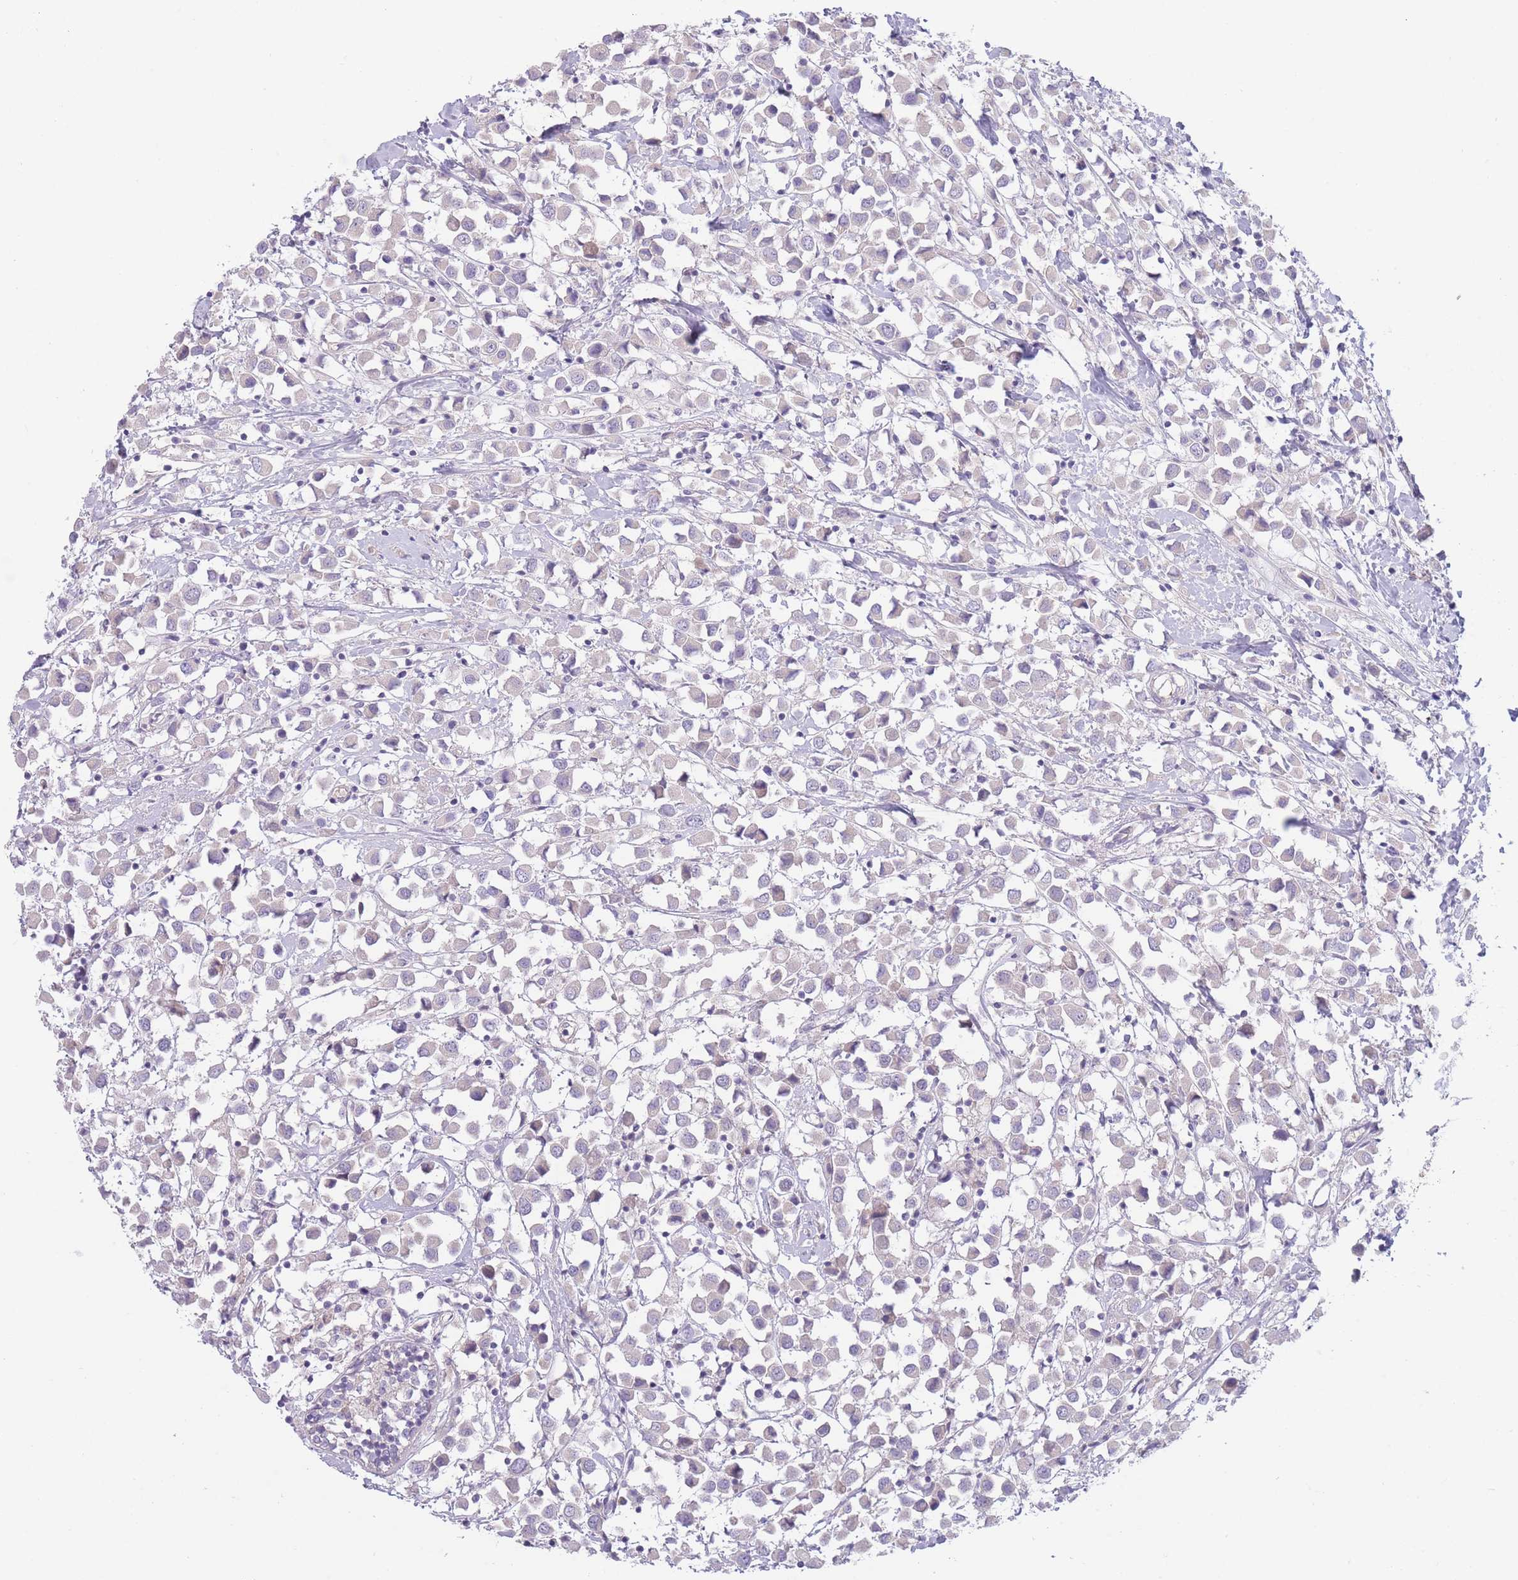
{"staining": {"intensity": "negative", "quantity": "none", "location": "none"}, "tissue": "breast cancer", "cell_type": "Tumor cells", "image_type": "cancer", "snomed": [{"axis": "morphology", "description": "Duct carcinoma"}, {"axis": "topography", "description": "Breast"}], "caption": "This is a micrograph of IHC staining of breast cancer (intraductal carcinoma), which shows no positivity in tumor cells.", "gene": "PNPLA5", "patient": {"sex": "female", "age": 61}}